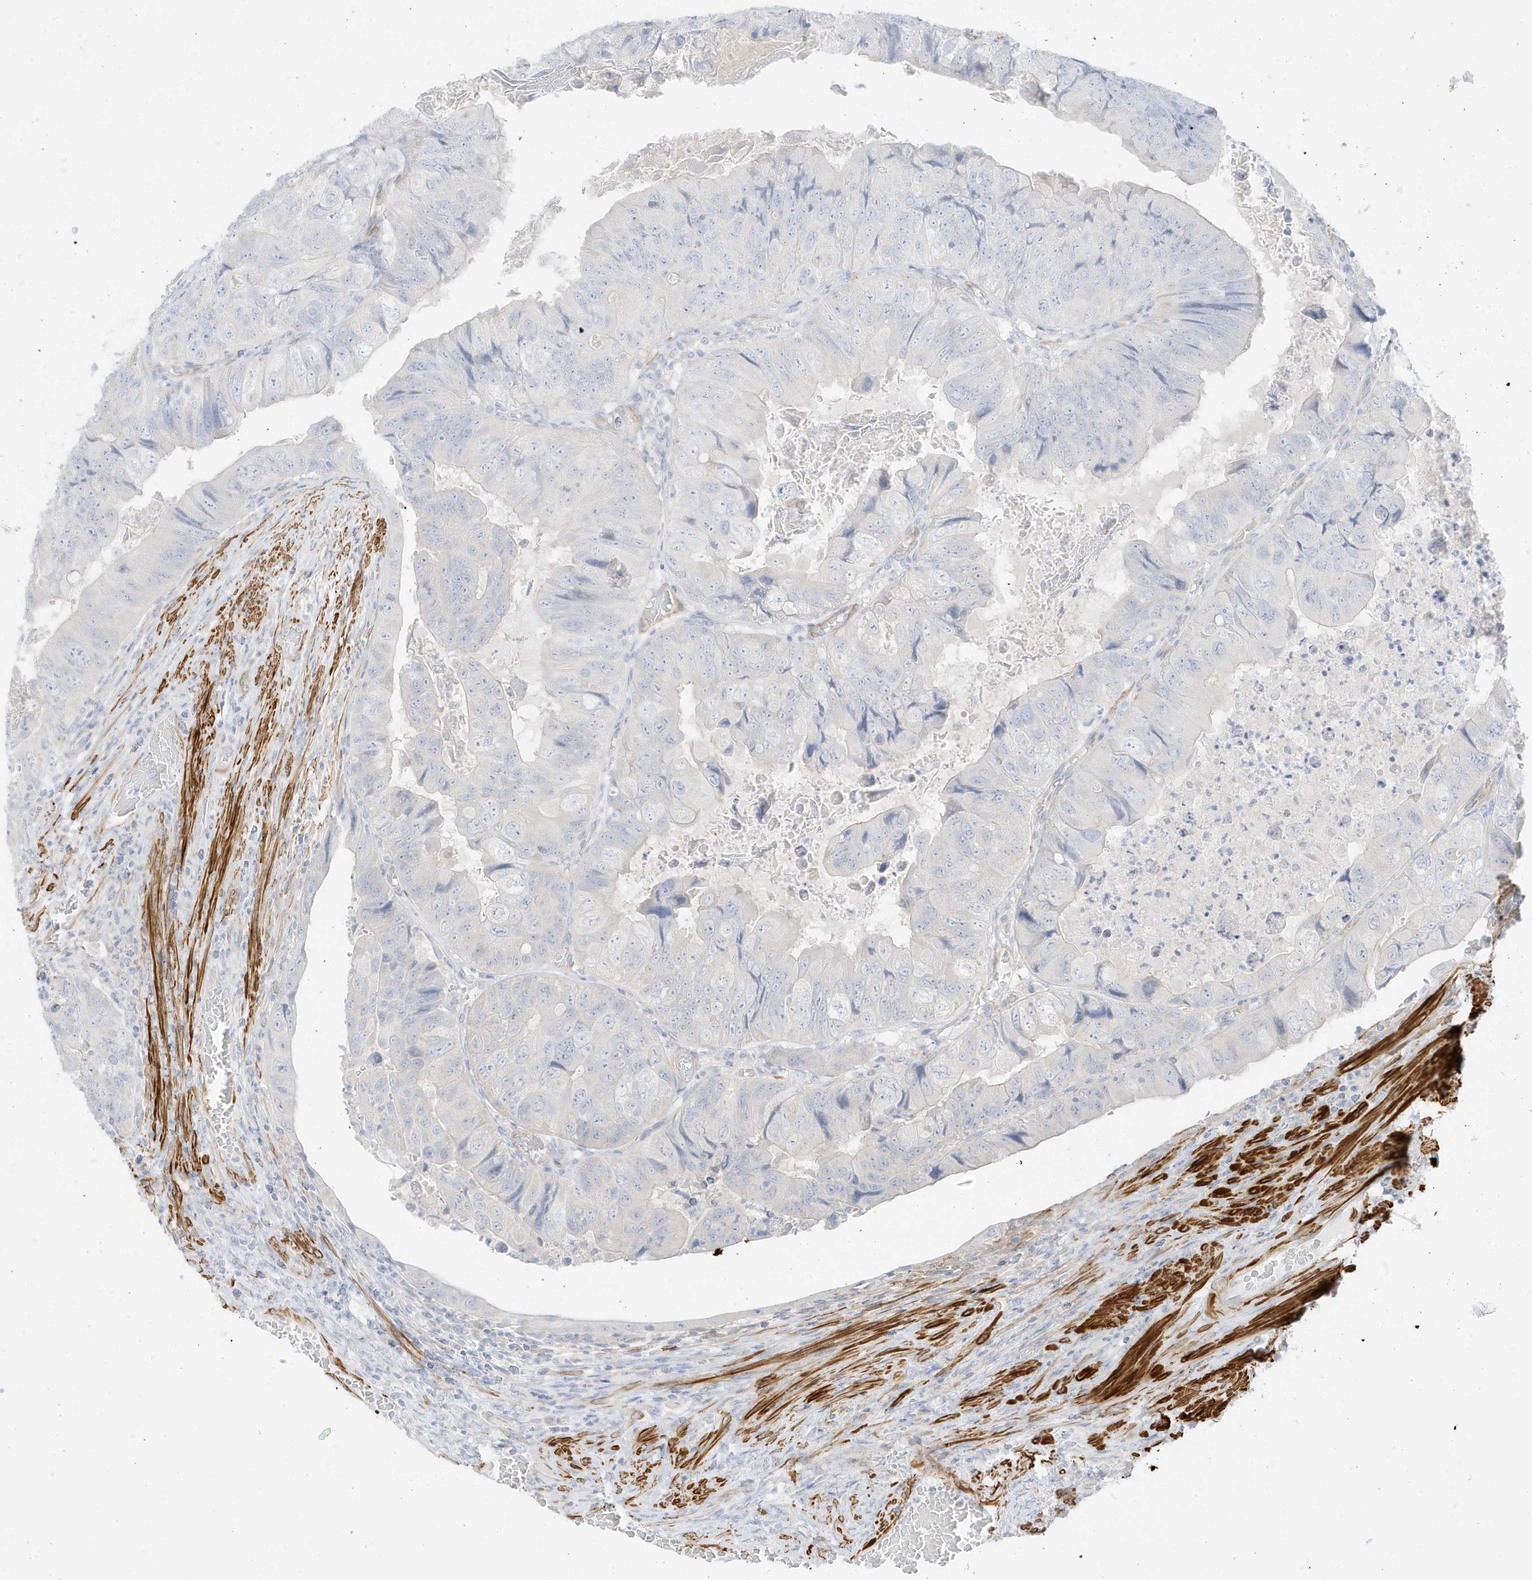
{"staining": {"intensity": "negative", "quantity": "none", "location": "none"}, "tissue": "colorectal cancer", "cell_type": "Tumor cells", "image_type": "cancer", "snomed": [{"axis": "morphology", "description": "Adenocarcinoma, NOS"}, {"axis": "topography", "description": "Rectum"}], "caption": "This is an immunohistochemistry micrograph of adenocarcinoma (colorectal). There is no expression in tumor cells.", "gene": "SLC22A13", "patient": {"sex": "male", "age": 63}}